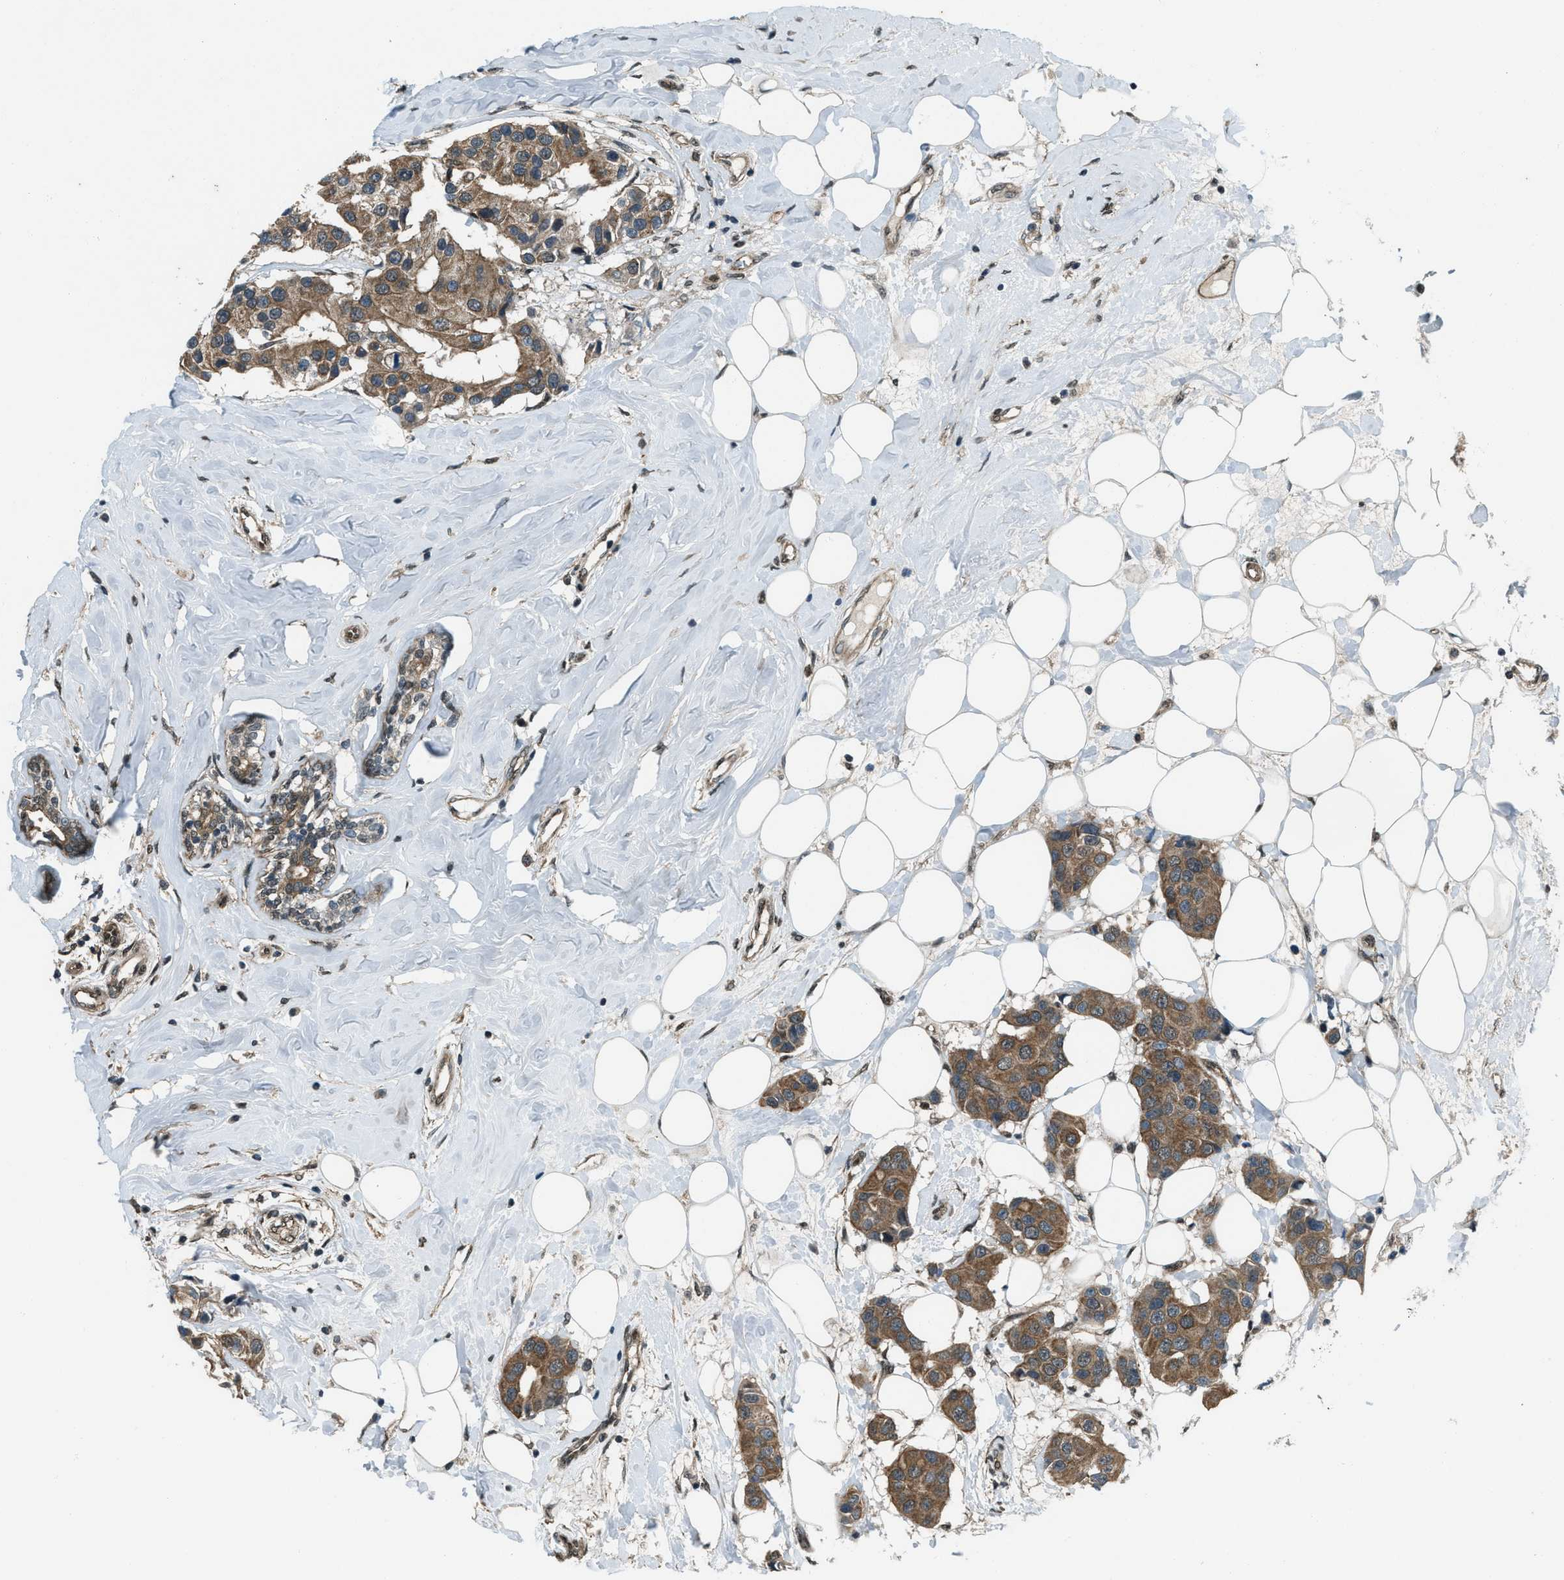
{"staining": {"intensity": "moderate", "quantity": ">75%", "location": "cytoplasmic/membranous"}, "tissue": "breast cancer", "cell_type": "Tumor cells", "image_type": "cancer", "snomed": [{"axis": "morphology", "description": "Normal tissue, NOS"}, {"axis": "morphology", "description": "Duct carcinoma"}, {"axis": "topography", "description": "Breast"}], "caption": "Moderate cytoplasmic/membranous expression for a protein is seen in approximately >75% of tumor cells of breast intraductal carcinoma using immunohistochemistry.", "gene": "SVIL", "patient": {"sex": "female", "age": 39}}